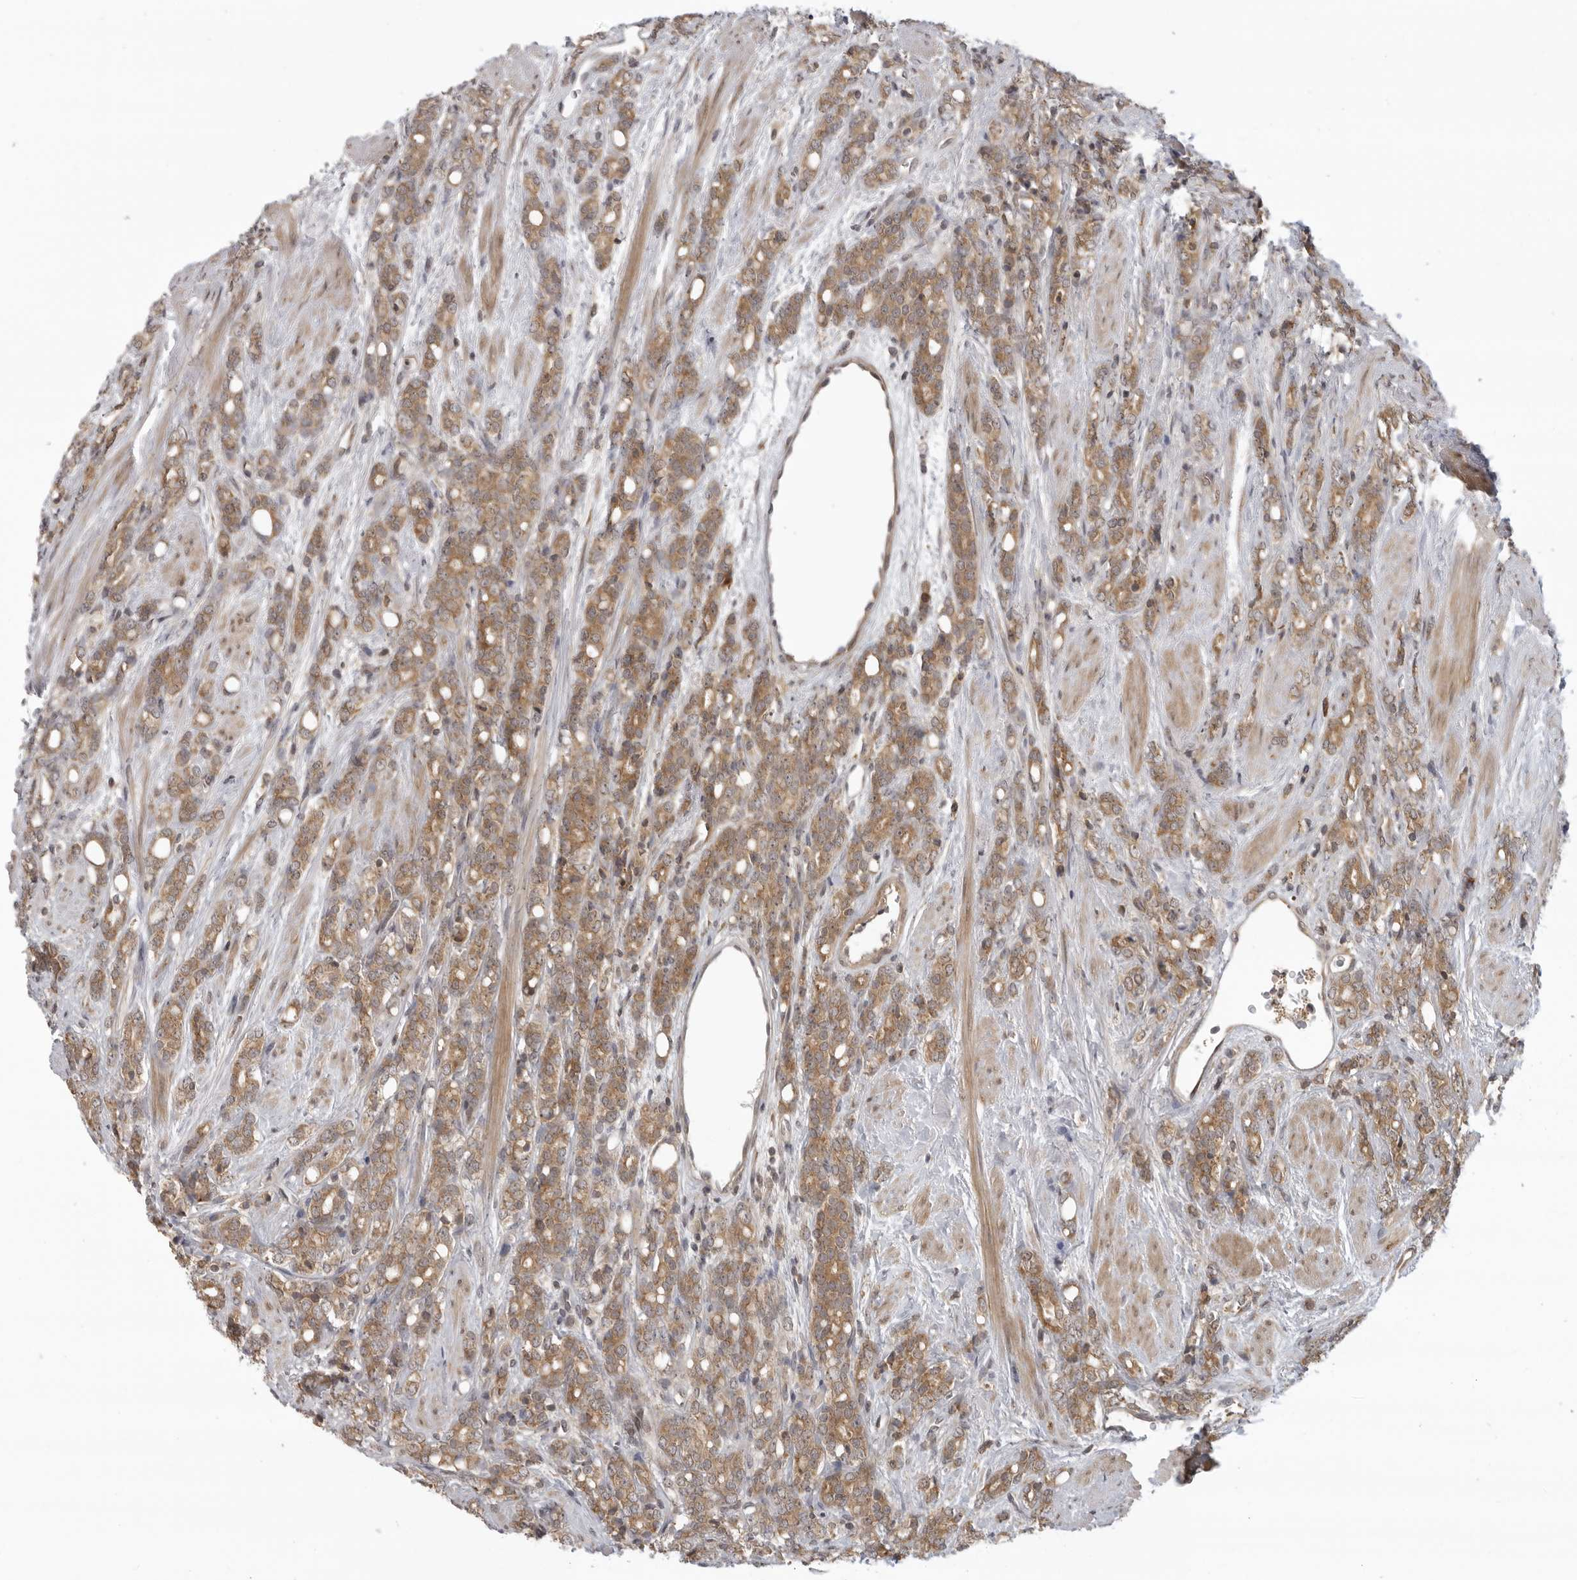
{"staining": {"intensity": "moderate", "quantity": ">75%", "location": "cytoplasmic/membranous"}, "tissue": "prostate cancer", "cell_type": "Tumor cells", "image_type": "cancer", "snomed": [{"axis": "morphology", "description": "Adenocarcinoma, High grade"}, {"axis": "topography", "description": "Prostate"}], "caption": "The immunohistochemical stain shows moderate cytoplasmic/membranous expression in tumor cells of prostate high-grade adenocarcinoma tissue.", "gene": "PRRC2A", "patient": {"sex": "male", "age": 62}}